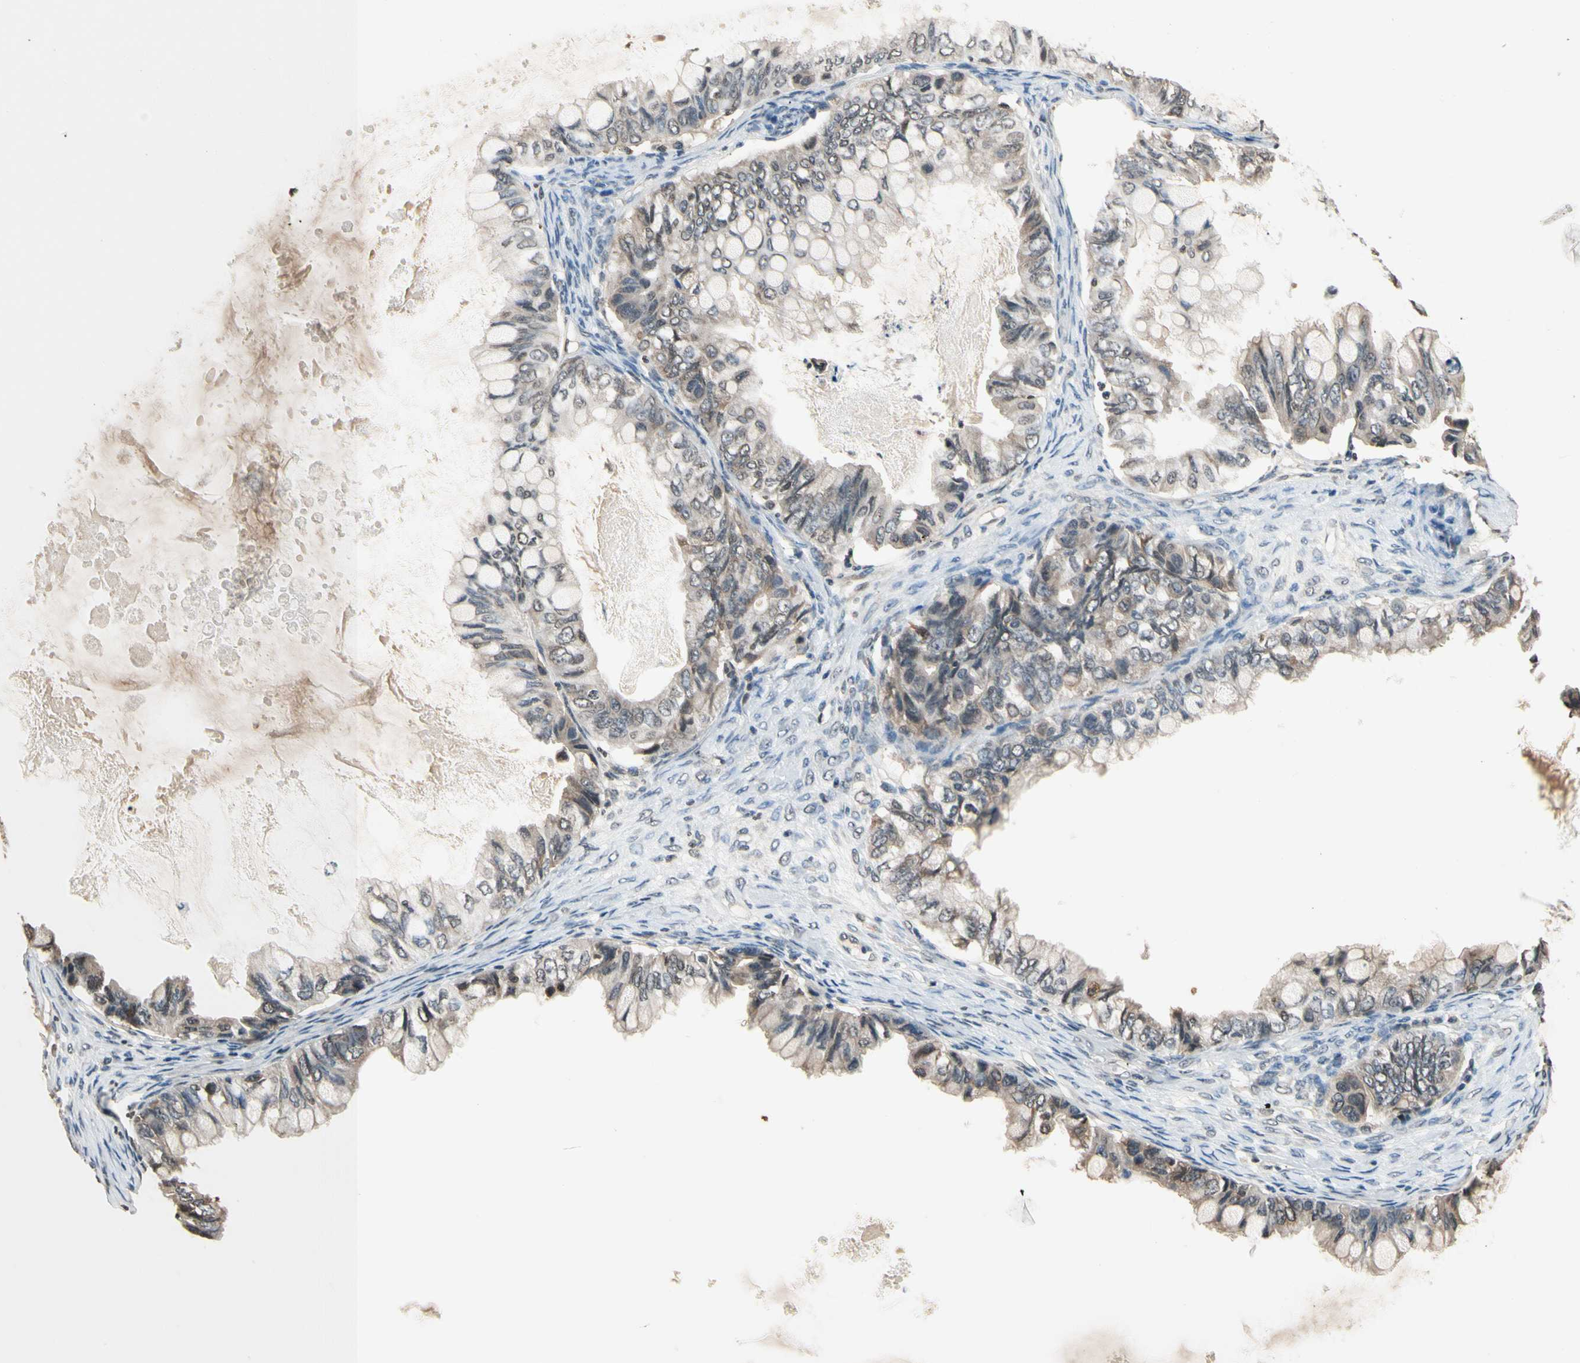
{"staining": {"intensity": "moderate", "quantity": ">75%", "location": "cytoplasmic/membranous"}, "tissue": "ovarian cancer", "cell_type": "Tumor cells", "image_type": "cancer", "snomed": [{"axis": "morphology", "description": "Cystadenocarcinoma, mucinous, NOS"}, {"axis": "topography", "description": "Ovary"}], "caption": "An image of human mucinous cystadenocarcinoma (ovarian) stained for a protein reveals moderate cytoplasmic/membranous brown staining in tumor cells. The staining was performed using DAB (3,3'-diaminobenzidine), with brown indicating positive protein expression. Nuclei are stained blue with hematoxylin.", "gene": "GCLC", "patient": {"sex": "female", "age": 80}}